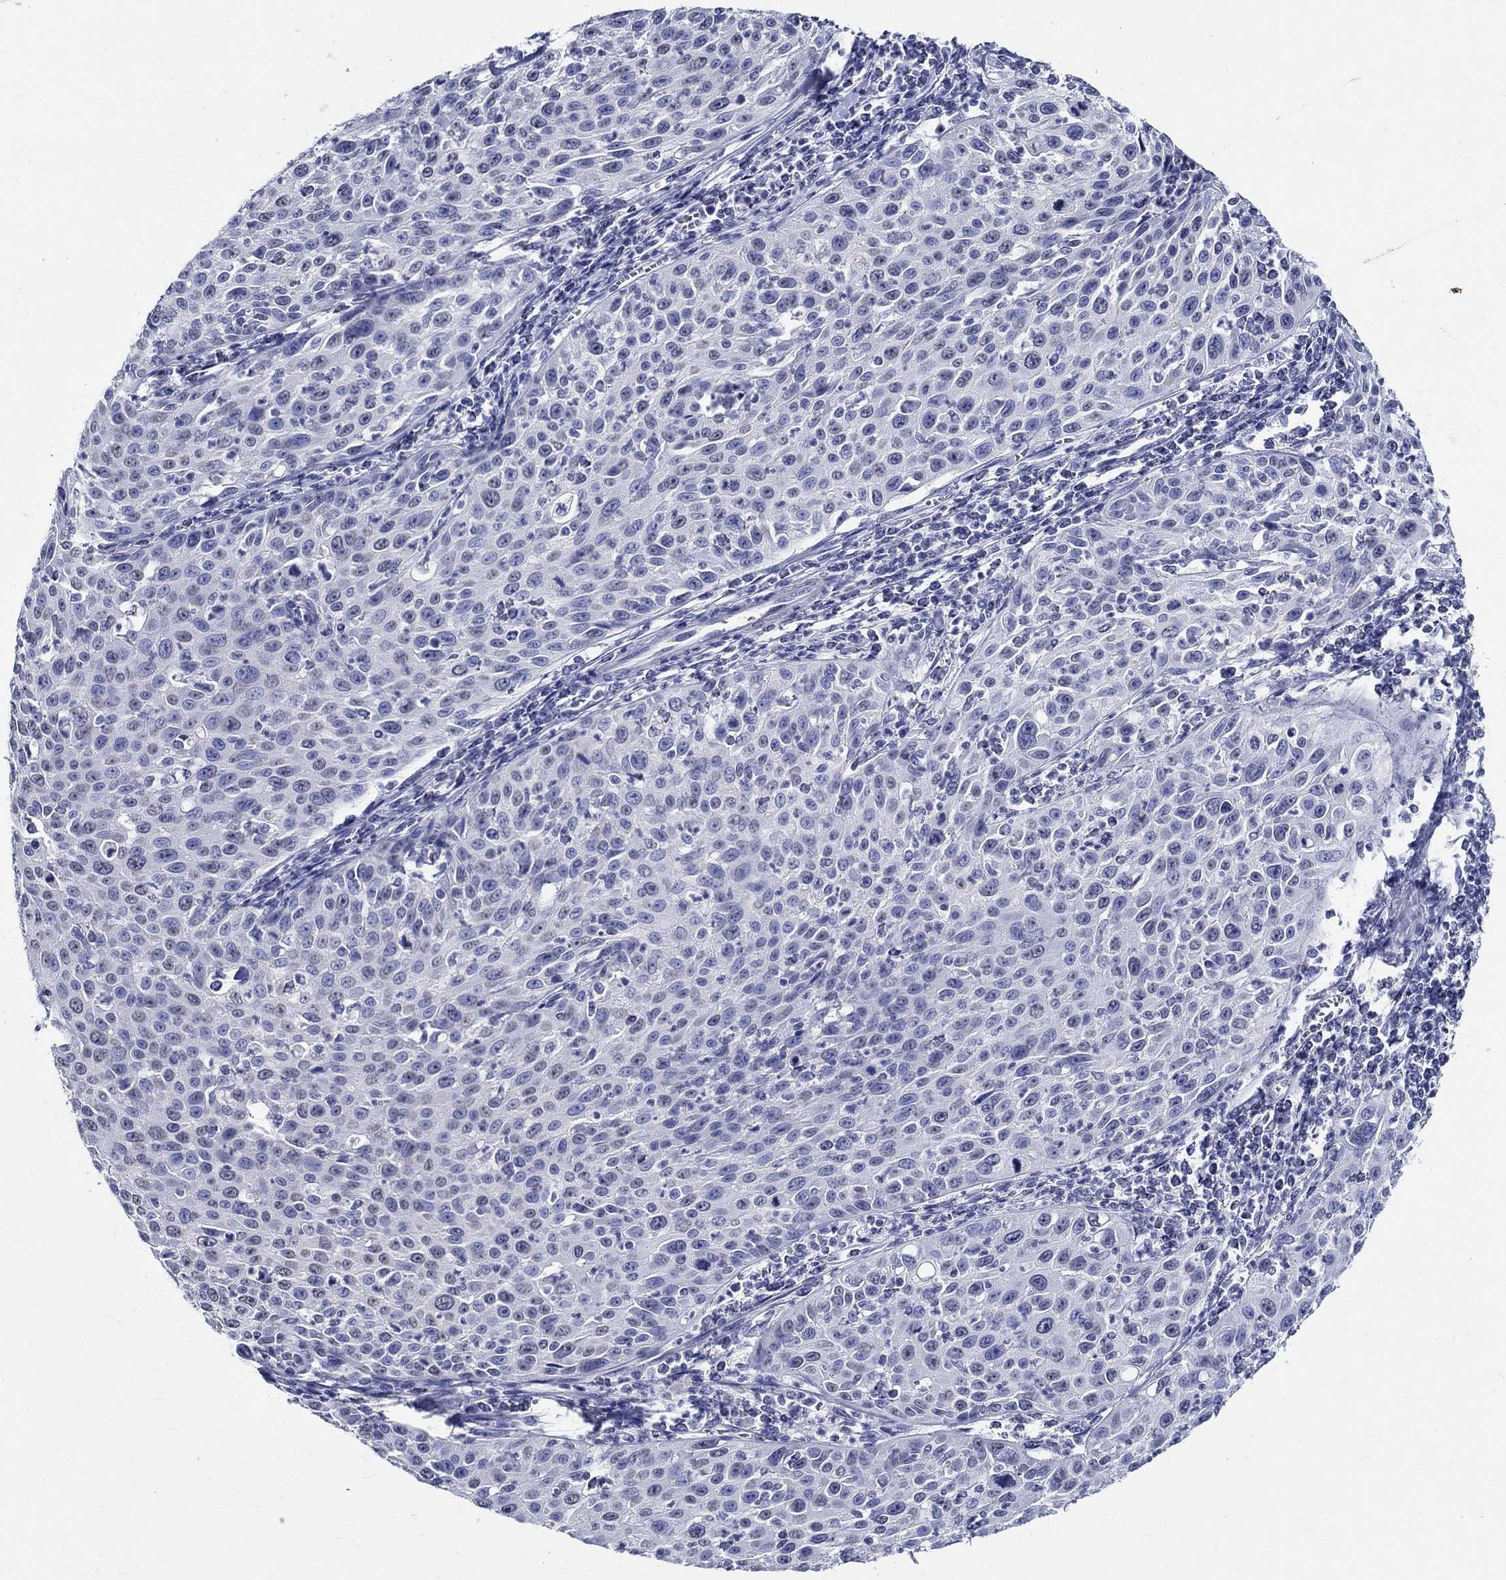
{"staining": {"intensity": "negative", "quantity": "none", "location": "none"}, "tissue": "cervical cancer", "cell_type": "Tumor cells", "image_type": "cancer", "snomed": [{"axis": "morphology", "description": "Squamous cell carcinoma, NOS"}, {"axis": "topography", "description": "Cervix"}], "caption": "Micrograph shows no protein positivity in tumor cells of cervical cancer (squamous cell carcinoma) tissue.", "gene": "TSPAN16", "patient": {"sex": "female", "age": 26}}